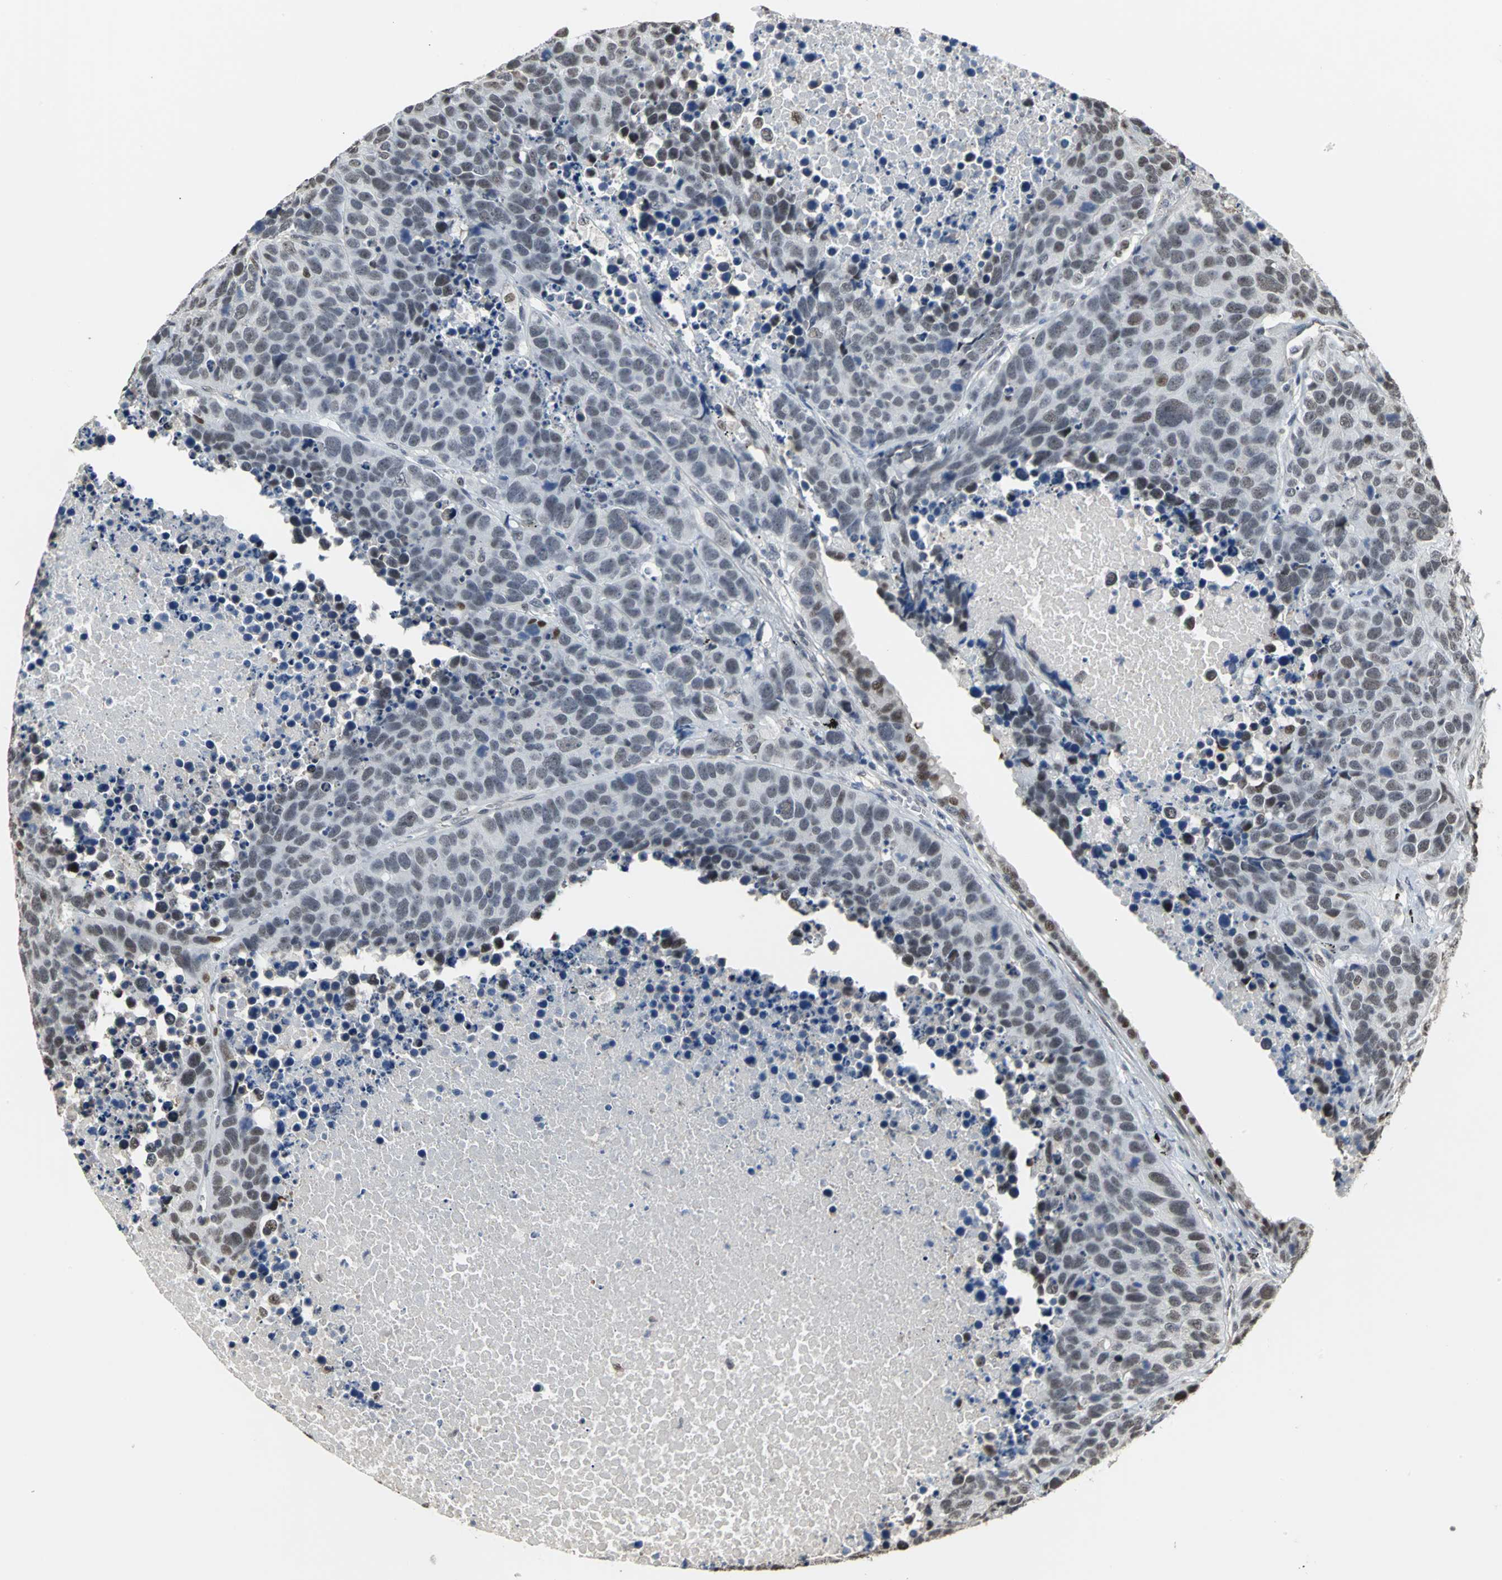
{"staining": {"intensity": "weak", "quantity": ">75%", "location": "nuclear"}, "tissue": "carcinoid", "cell_type": "Tumor cells", "image_type": "cancer", "snomed": [{"axis": "morphology", "description": "Carcinoid, malignant, NOS"}, {"axis": "topography", "description": "Lung"}], "caption": "DAB immunohistochemical staining of human carcinoid demonstrates weak nuclear protein staining in approximately >75% of tumor cells. The staining was performed using DAB, with brown indicating positive protein expression. Nuclei are stained blue with hematoxylin.", "gene": "CCDC88C", "patient": {"sex": "male", "age": 60}}